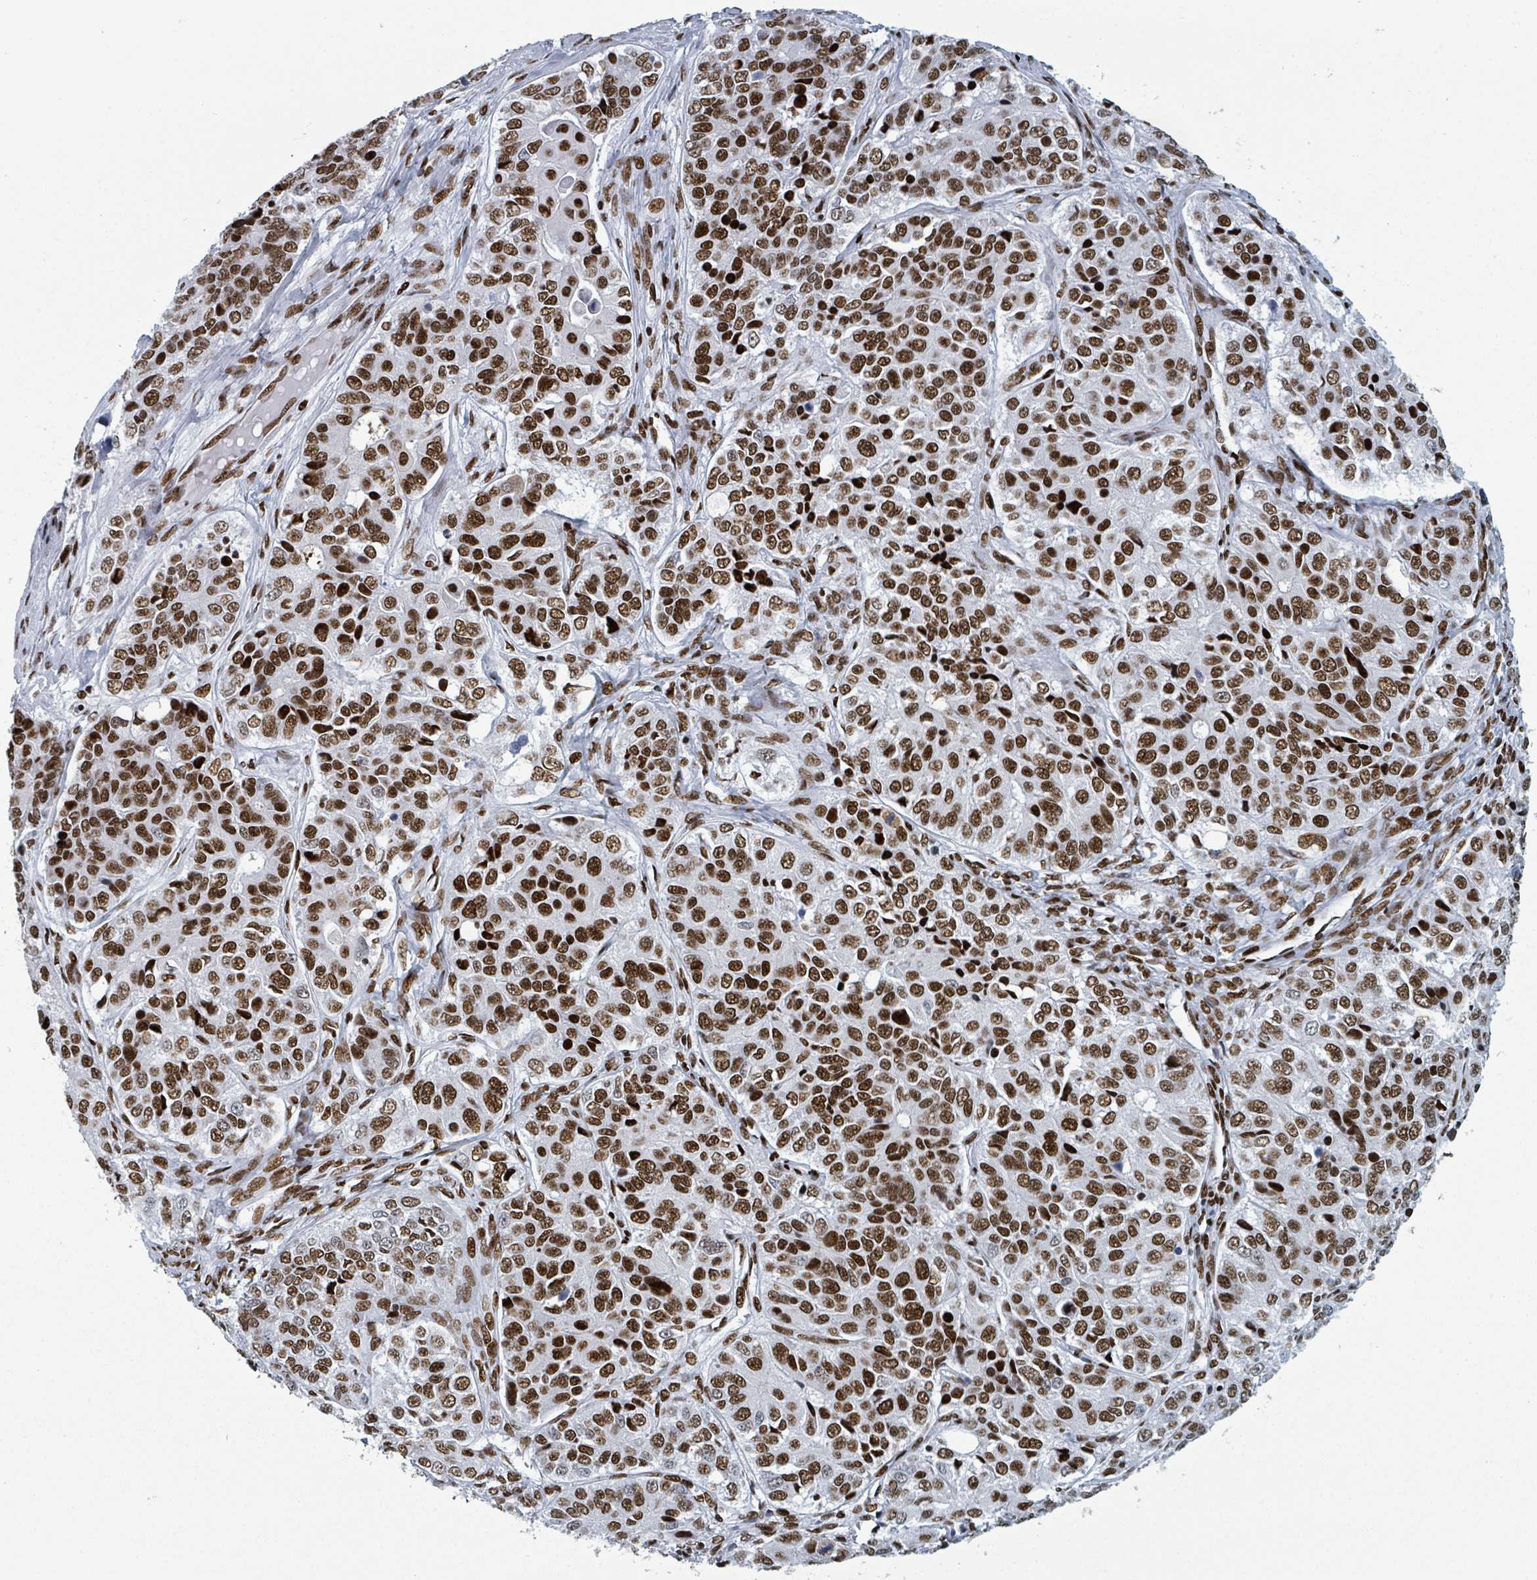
{"staining": {"intensity": "strong", "quantity": ">75%", "location": "nuclear"}, "tissue": "ovarian cancer", "cell_type": "Tumor cells", "image_type": "cancer", "snomed": [{"axis": "morphology", "description": "Carcinoma, endometroid"}, {"axis": "topography", "description": "Ovary"}], "caption": "A brown stain highlights strong nuclear expression of a protein in human ovarian cancer tumor cells.", "gene": "DHX16", "patient": {"sex": "female", "age": 51}}